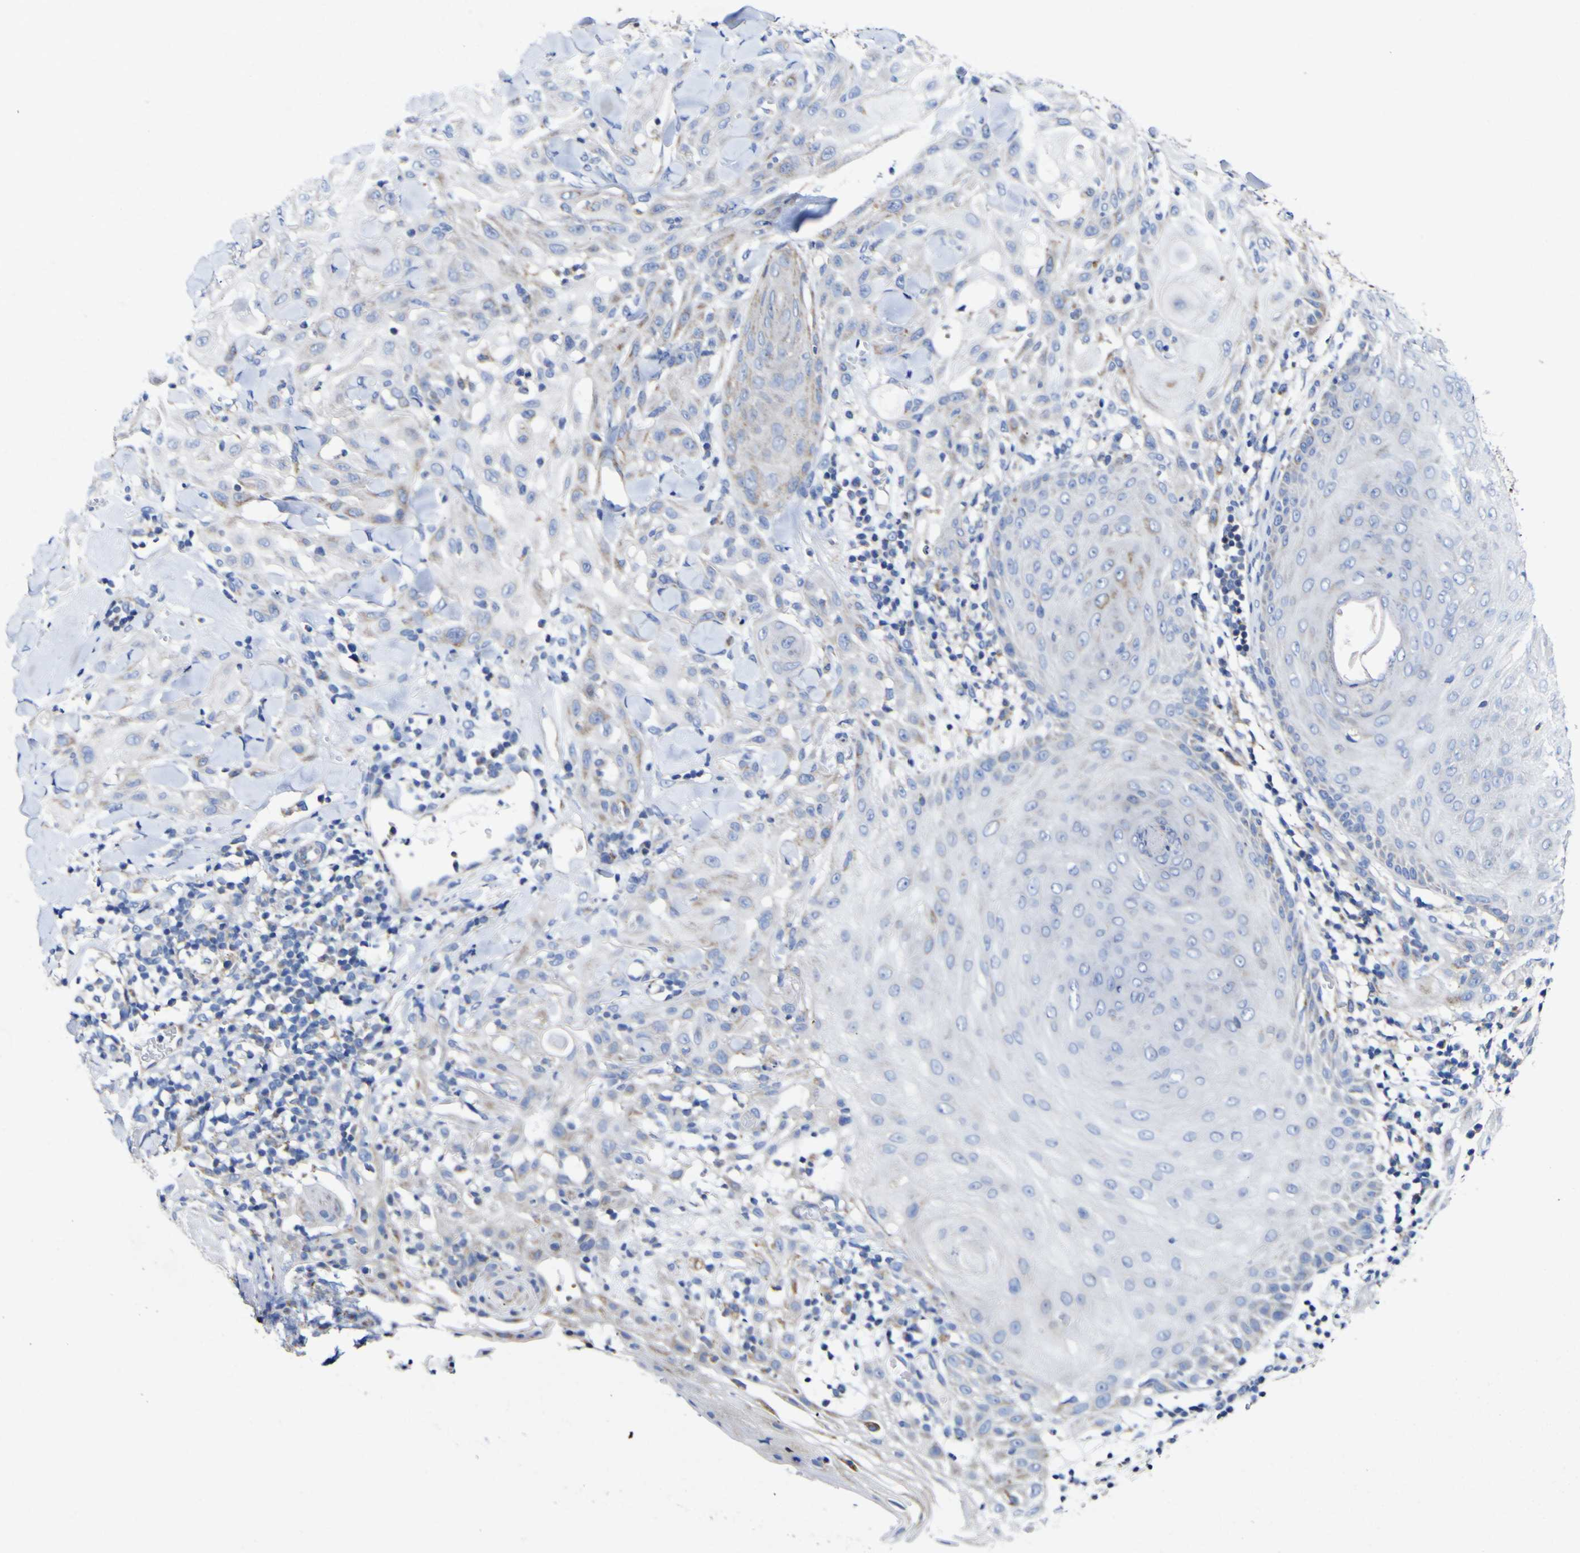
{"staining": {"intensity": "negative", "quantity": "none", "location": "none"}, "tissue": "skin cancer", "cell_type": "Tumor cells", "image_type": "cancer", "snomed": [{"axis": "morphology", "description": "Squamous cell carcinoma, NOS"}, {"axis": "topography", "description": "Skin"}], "caption": "Tumor cells show no significant protein expression in skin cancer (squamous cell carcinoma). Nuclei are stained in blue.", "gene": "CCDC90B", "patient": {"sex": "male", "age": 24}}